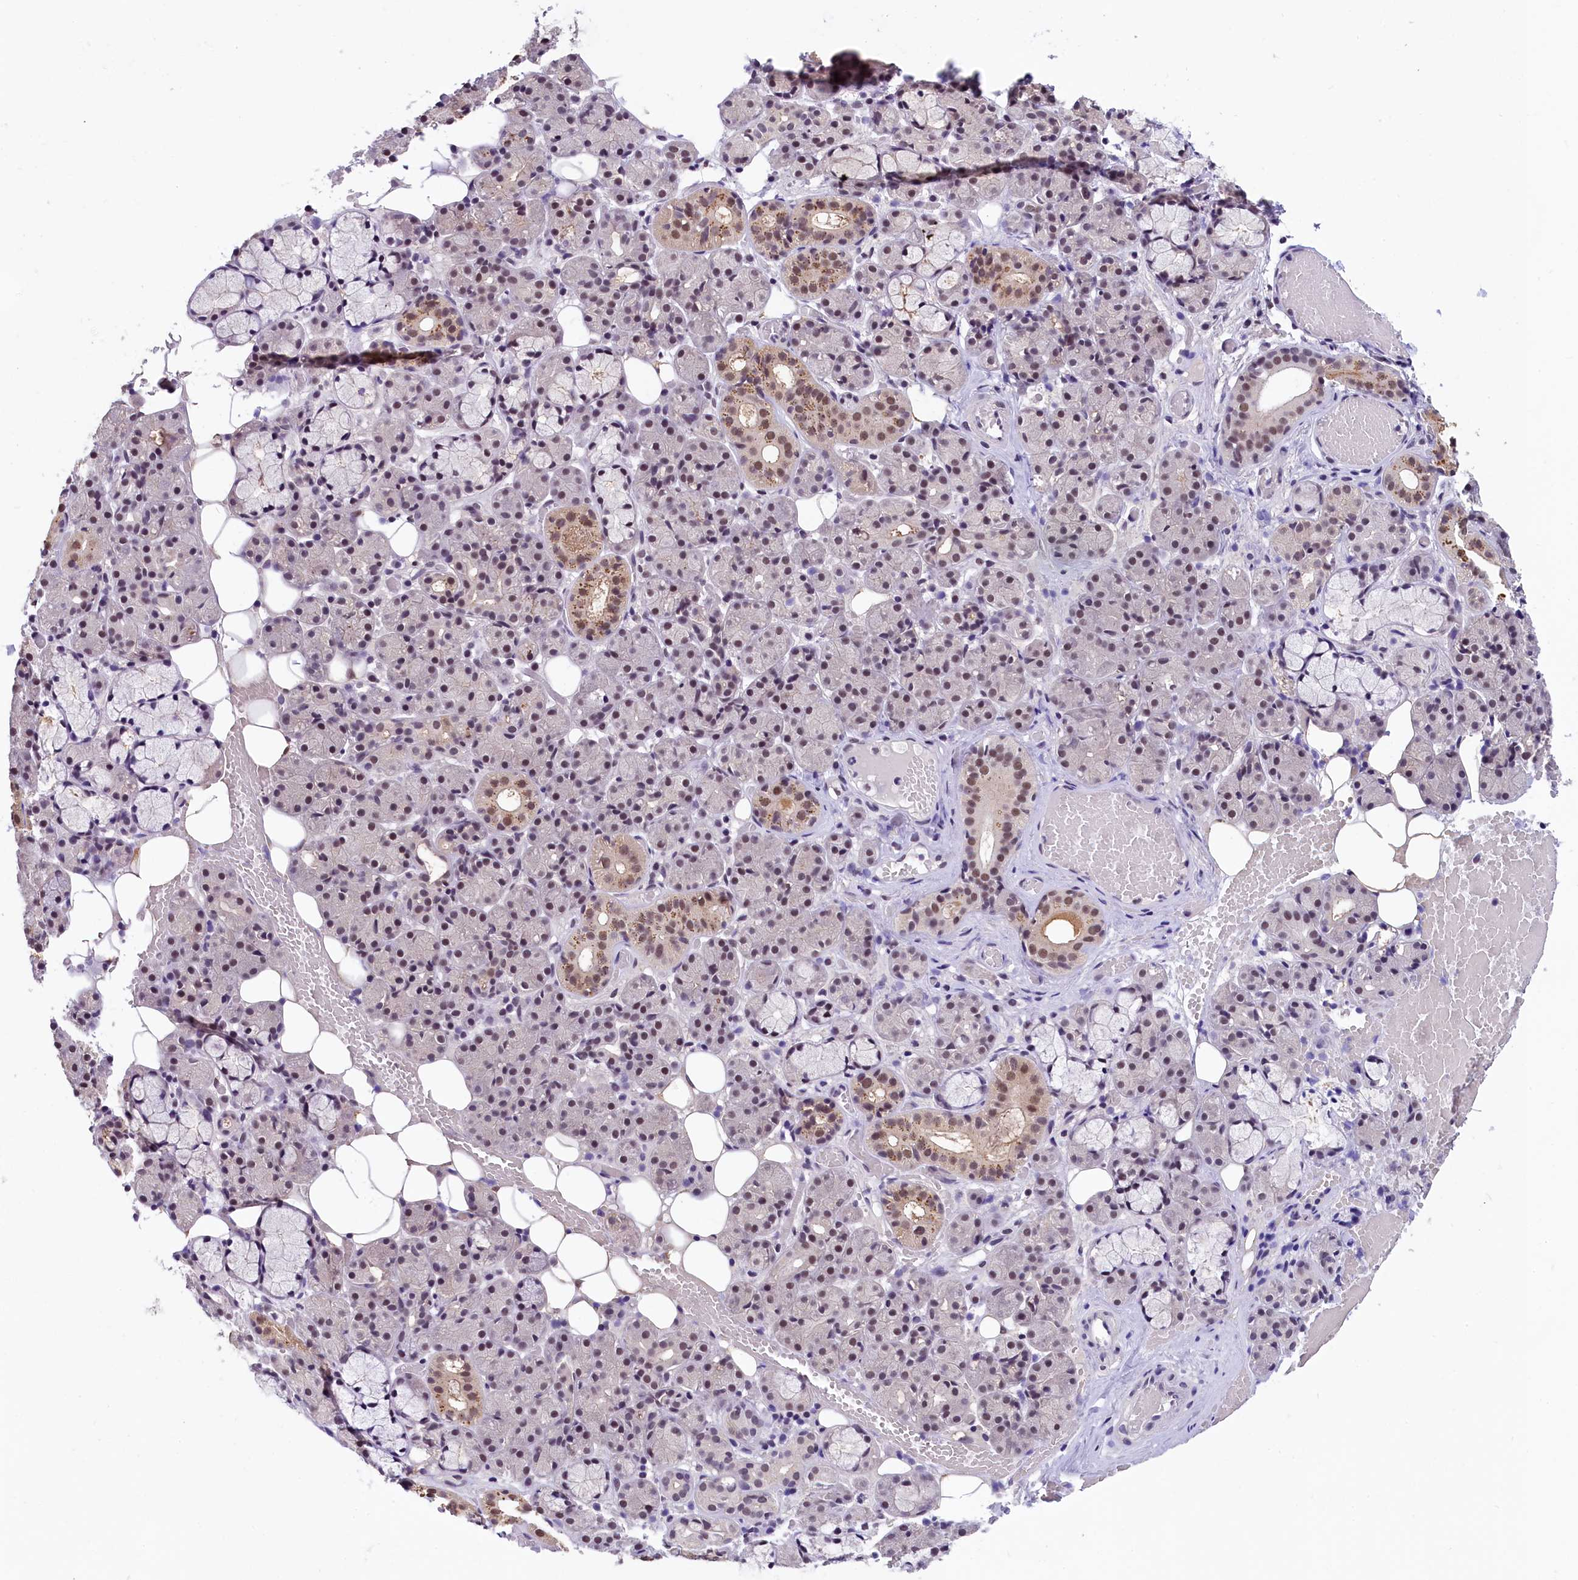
{"staining": {"intensity": "moderate", "quantity": "<25%", "location": "cytoplasmic/membranous,nuclear"}, "tissue": "salivary gland", "cell_type": "Glandular cells", "image_type": "normal", "snomed": [{"axis": "morphology", "description": "Normal tissue, NOS"}, {"axis": "topography", "description": "Salivary gland"}], "caption": "A micrograph of human salivary gland stained for a protein displays moderate cytoplasmic/membranous,nuclear brown staining in glandular cells. (Stains: DAB (3,3'-diaminobenzidine) in brown, nuclei in blue, Microscopy: brightfield microscopy at high magnification).", "gene": "ZC3H4", "patient": {"sex": "male", "age": 63}}